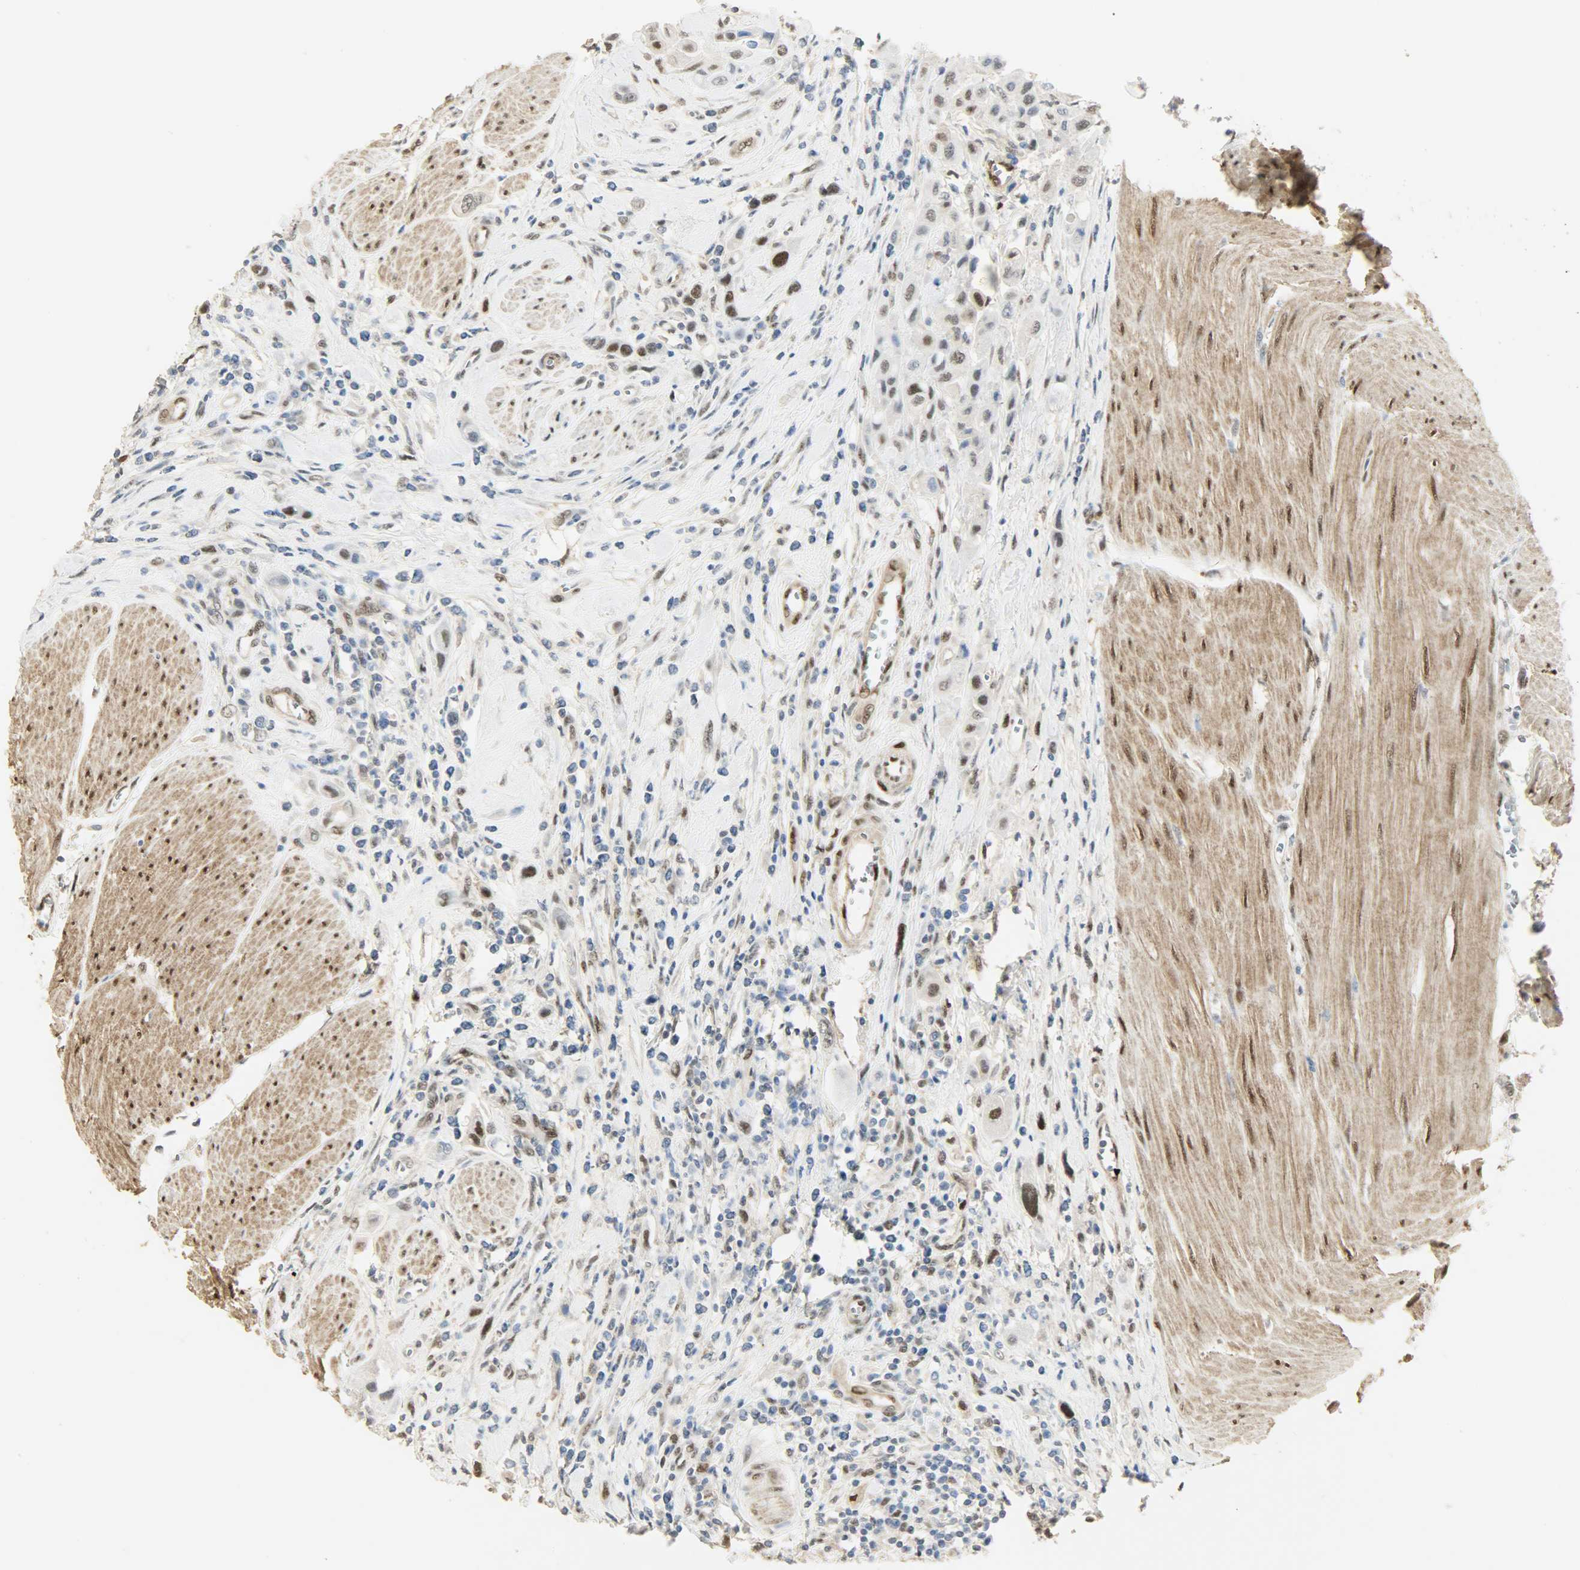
{"staining": {"intensity": "weak", "quantity": "25%-75%", "location": "nuclear"}, "tissue": "urothelial cancer", "cell_type": "Tumor cells", "image_type": "cancer", "snomed": [{"axis": "morphology", "description": "Urothelial carcinoma, High grade"}, {"axis": "topography", "description": "Urinary bladder"}], "caption": "About 25%-75% of tumor cells in human urothelial cancer show weak nuclear protein positivity as visualized by brown immunohistochemical staining.", "gene": "NPEPL1", "patient": {"sex": "male", "age": 50}}